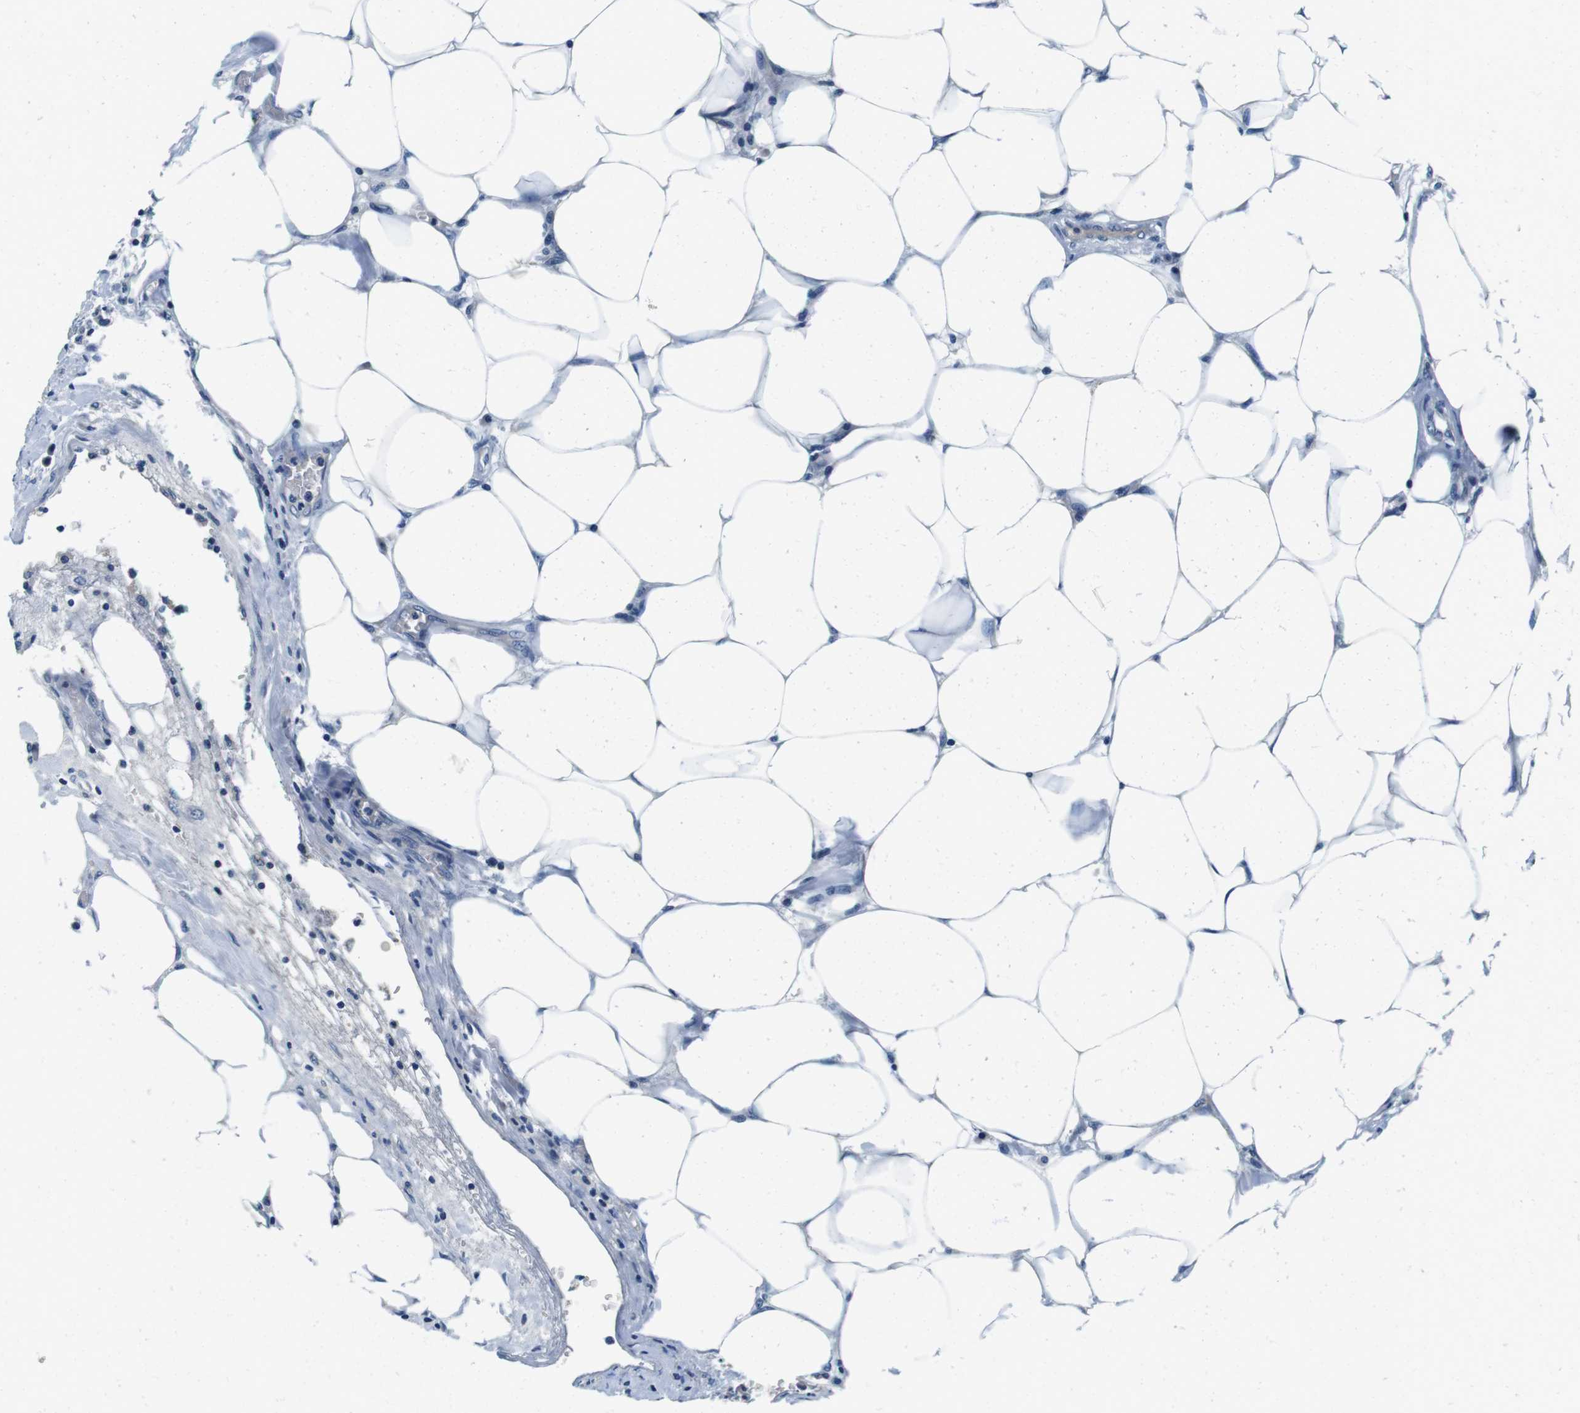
{"staining": {"intensity": "negative", "quantity": "none", "location": "none"}, "tissue": "colorectal cancer", "cell_type": "Tumor cells", "image_type": "cancer", "snomed": [{"axis": "morphology", "description": "Adenocarcinoma, NOS"}, {"axis": "topography", "description": "Colon"}], "caption": "Tumor cells are negative for brown protein staining in colorectal cancer.", "gene": "DTNA", "patient": {"sex": "male", "age": 71}}